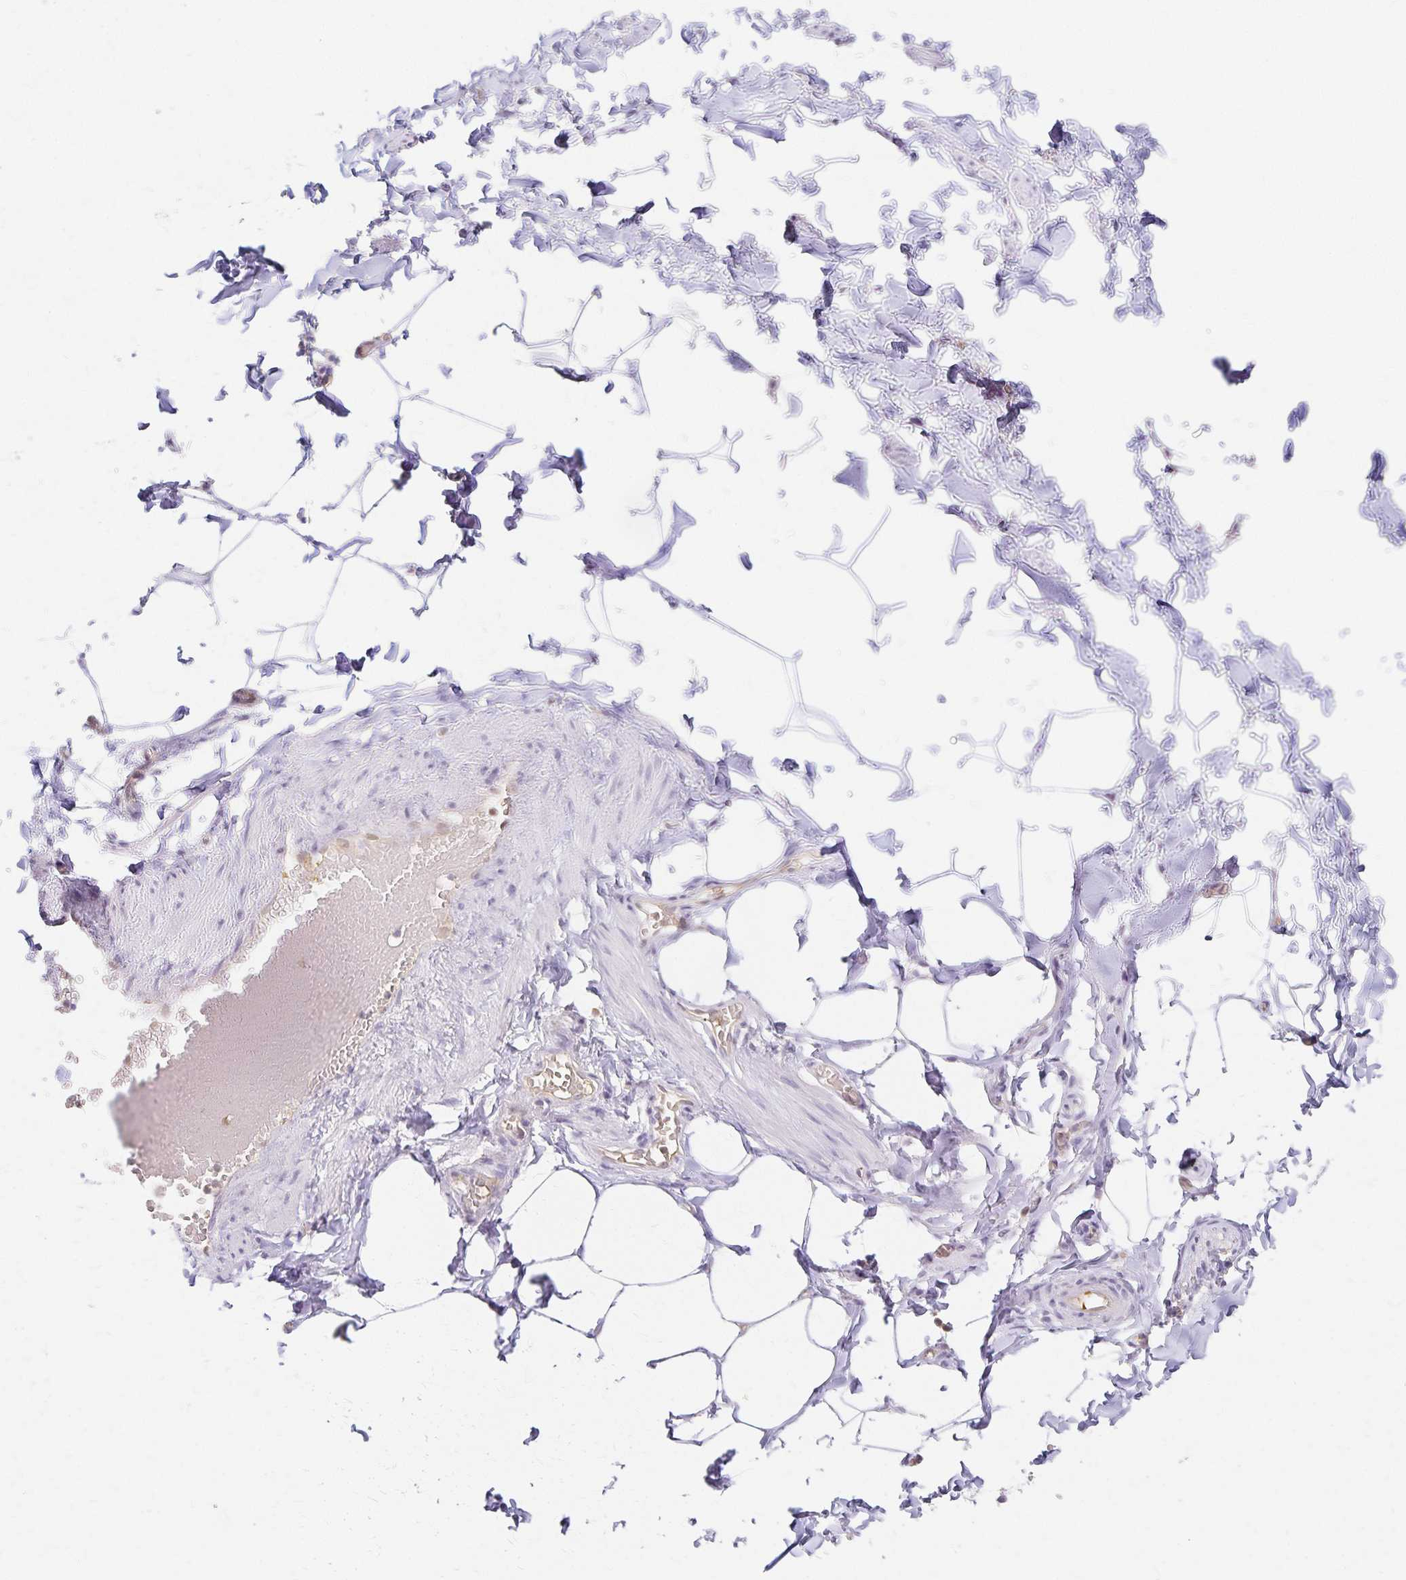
{"staining": {"intensity": "negative", "quantity": "none", "location": "none"}, "tissue": "adipose tissue", "cell_type": "Adipocytes", "image_type": "normal", "snomed": [{"axis": "morphology", "description": "Normal tissue, NOS"}, {"axis": "topography", "description": "Soft tissue"}, {"axis": "topography", "description": "Adipose tissue"}, {"axis": "topography", "description": "Vascular tissue"}, {"axis": "topography", "description": "Peripheral nerve tissue"}], "caption": "IHC histopathology image of normal adipose tissue stained for a protein (brown), which shows no positivity in adipocytes.", "gene": "AZGP1", "patient": {"sex": "male", "age": 29}}